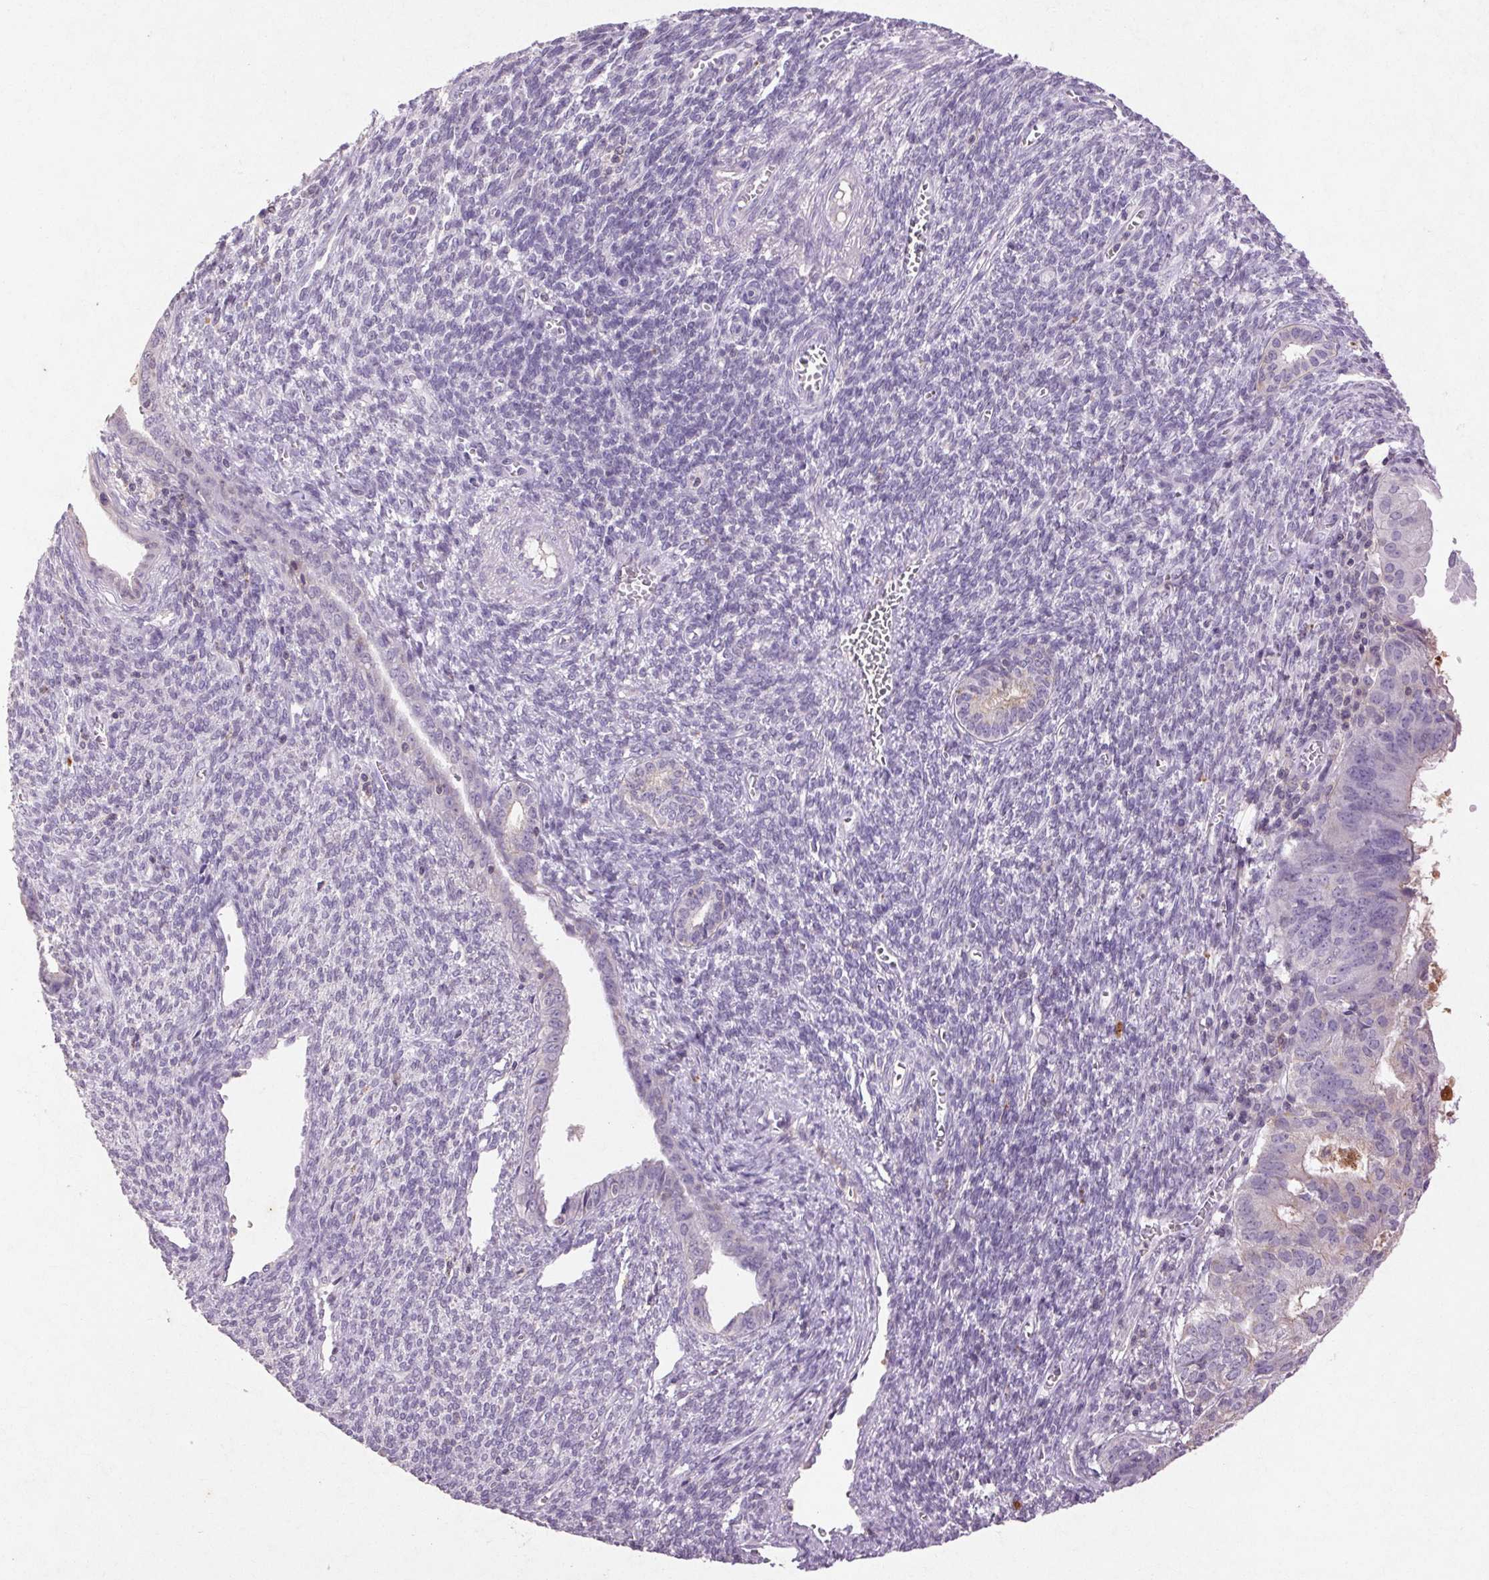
{"staining": {"intensity": "negative", "quantity": "none", "location": "none"}, "tissue": "endometrial cancer", "cell_type": "Tumor cells", "image_type": "cancer", "snomed": [{"axis": "morphology", "description": "Adenocarcinoma, NOS"}, {"axis": "topography", "description": "Endometrium"}], "caption": "DAB immunohistochemical staining of human endometrial cancer demonstrates no significant expression in tumor cells.", "gene": "FNDC7", "patient": {"sex": "female", "age": 86}}